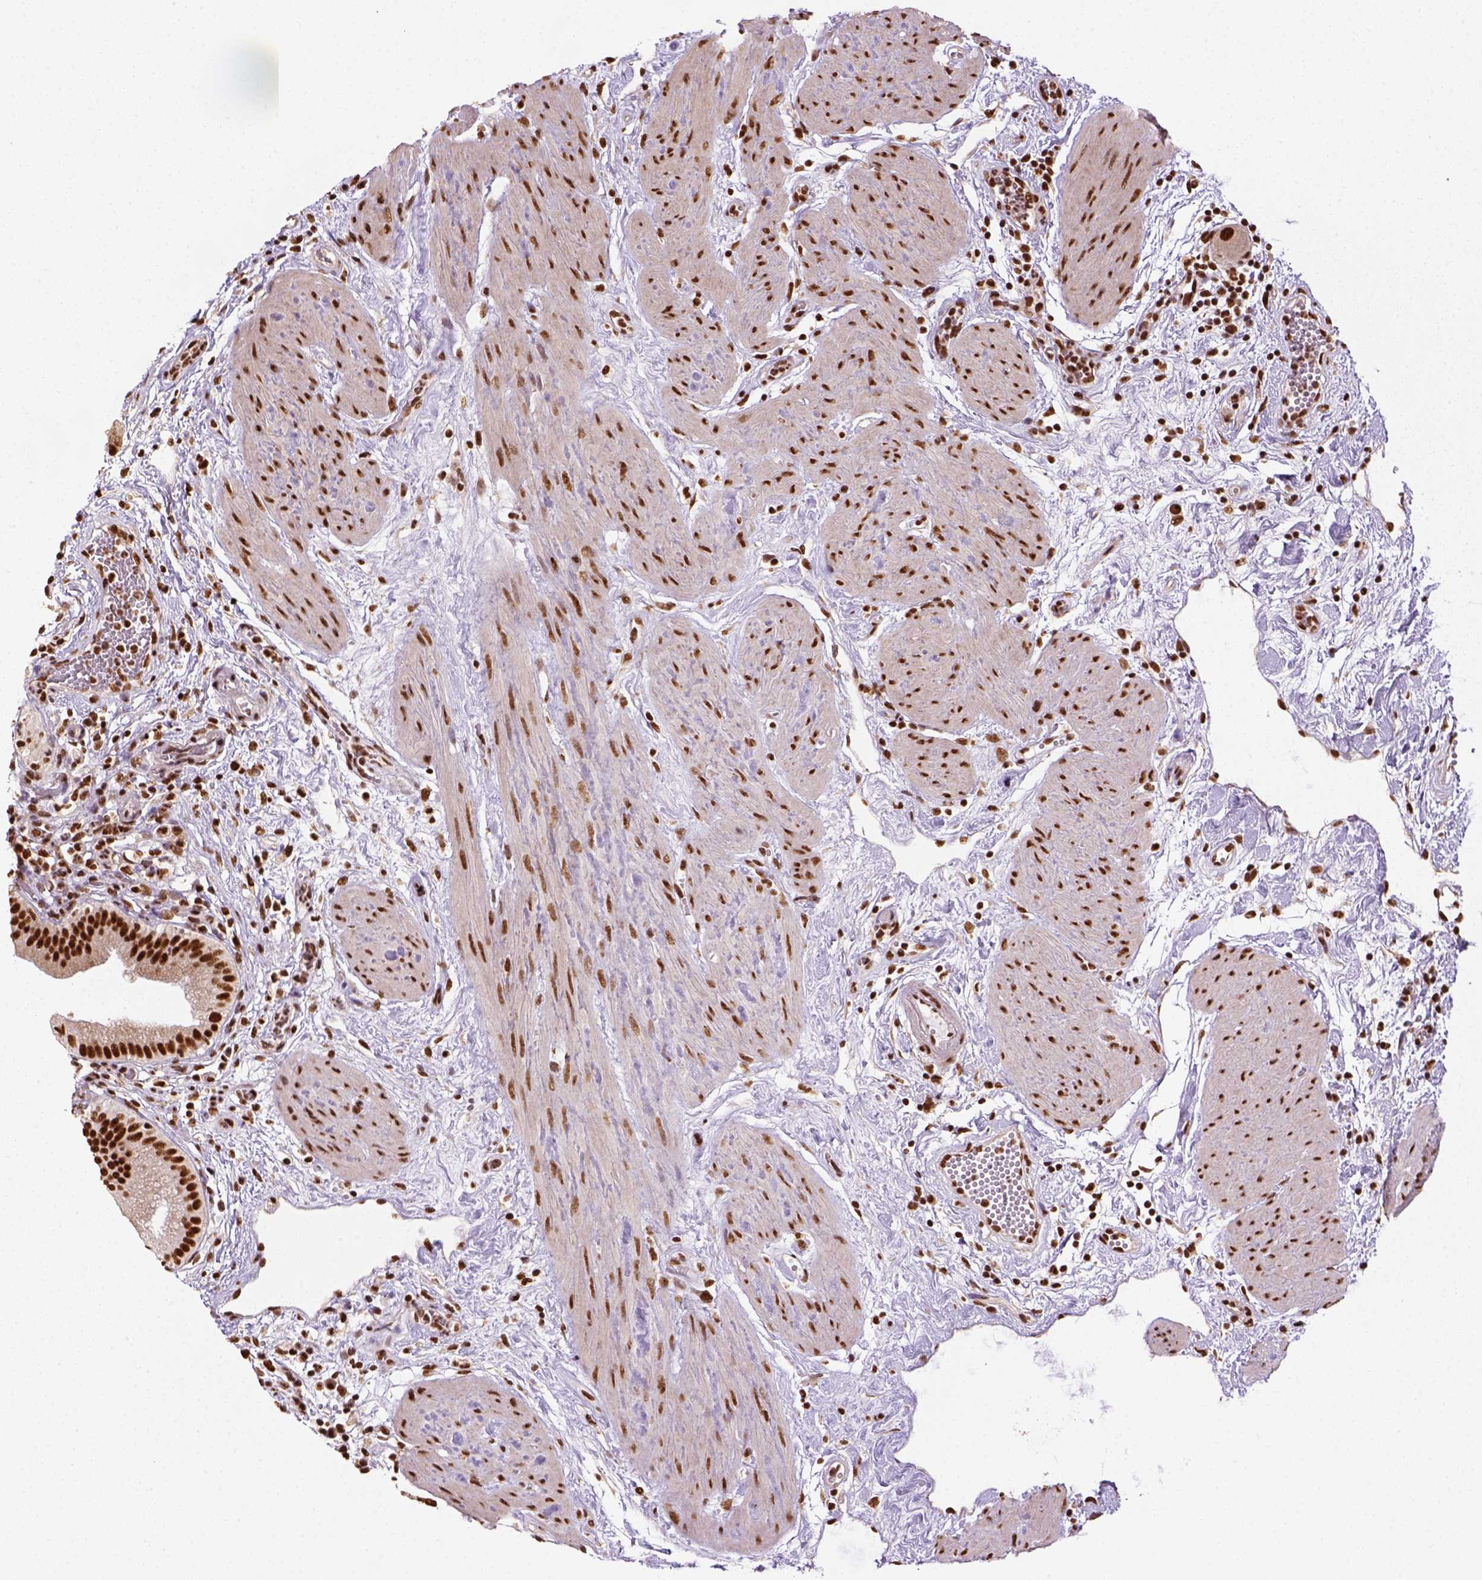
{"staining": {"intensity": "strong", "quantity": ">75%", "location": "nuclear"}, "tissue": "gallbladder", "cell_type": "Glandular cells", "image_type": "normal", "snomed": [{"axis": "morphology", "description": "Normal tissue, NOS"}, {"axis": "topography", "description": "Gallbladder"}], "caption": "The histopathology image reveals staining of benign gallbladder, revealing strong nuclear protein staining (brown color) within glandular cells.", "gene": "CCAR1", "patient": {"sex": "female", "age": 65}}